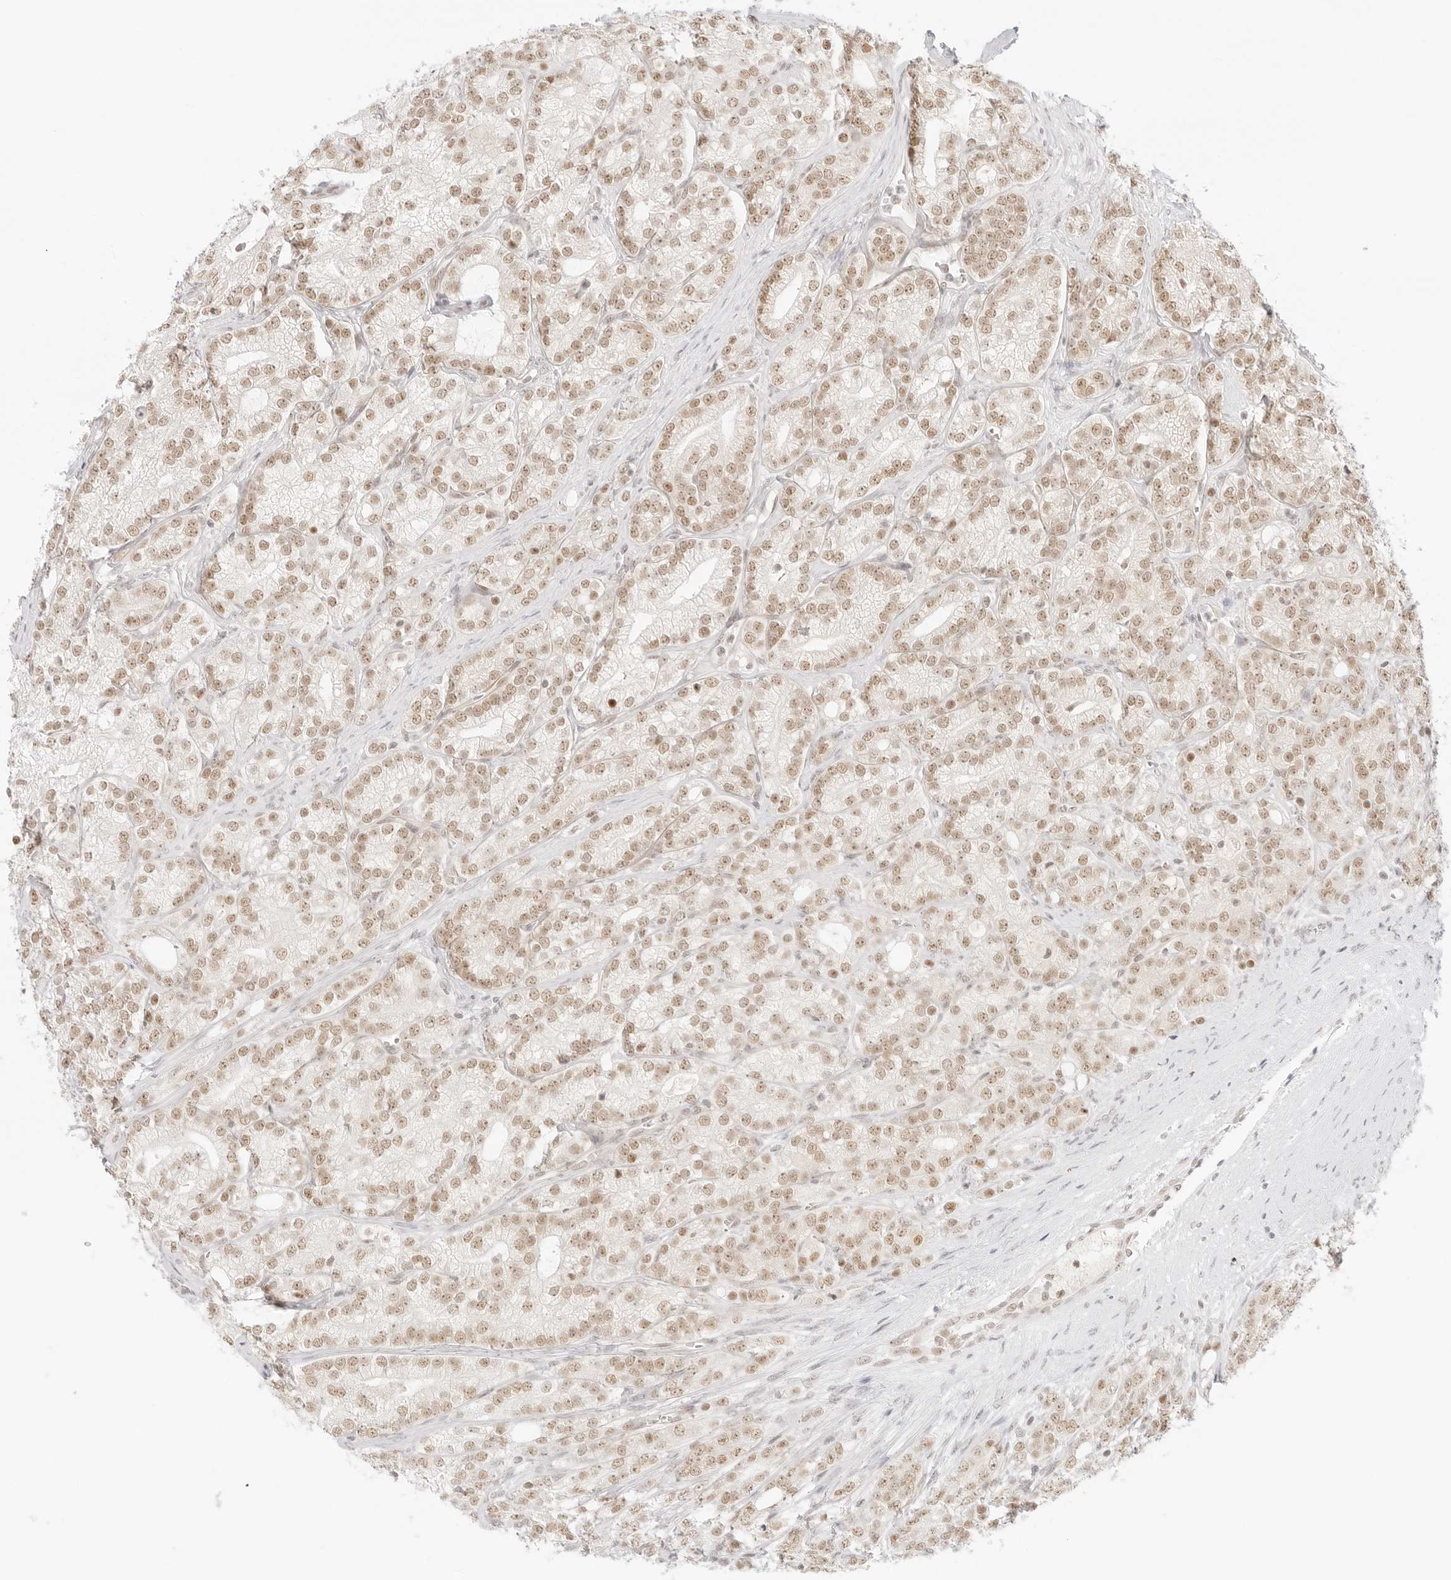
{"staining": {"intensity": "weak", "quantity": ">75%", "location": "nuclear"}, "tissue": "prostate cancer", "cell_type": "Tumor cells", "image_type": "cancer", "snomed": [{"axis": "morphology", "description": "Adenocarcinoma, High grade"}, {"axis": "topography", "description": "Prostate"}], "caption": "The immunohistochemical stain highlights weak nuclear positivity in tumor cells of prostate cancer tissue.", "gene": "ITGA6", "patient": {"sex": "male", "age": 57}}